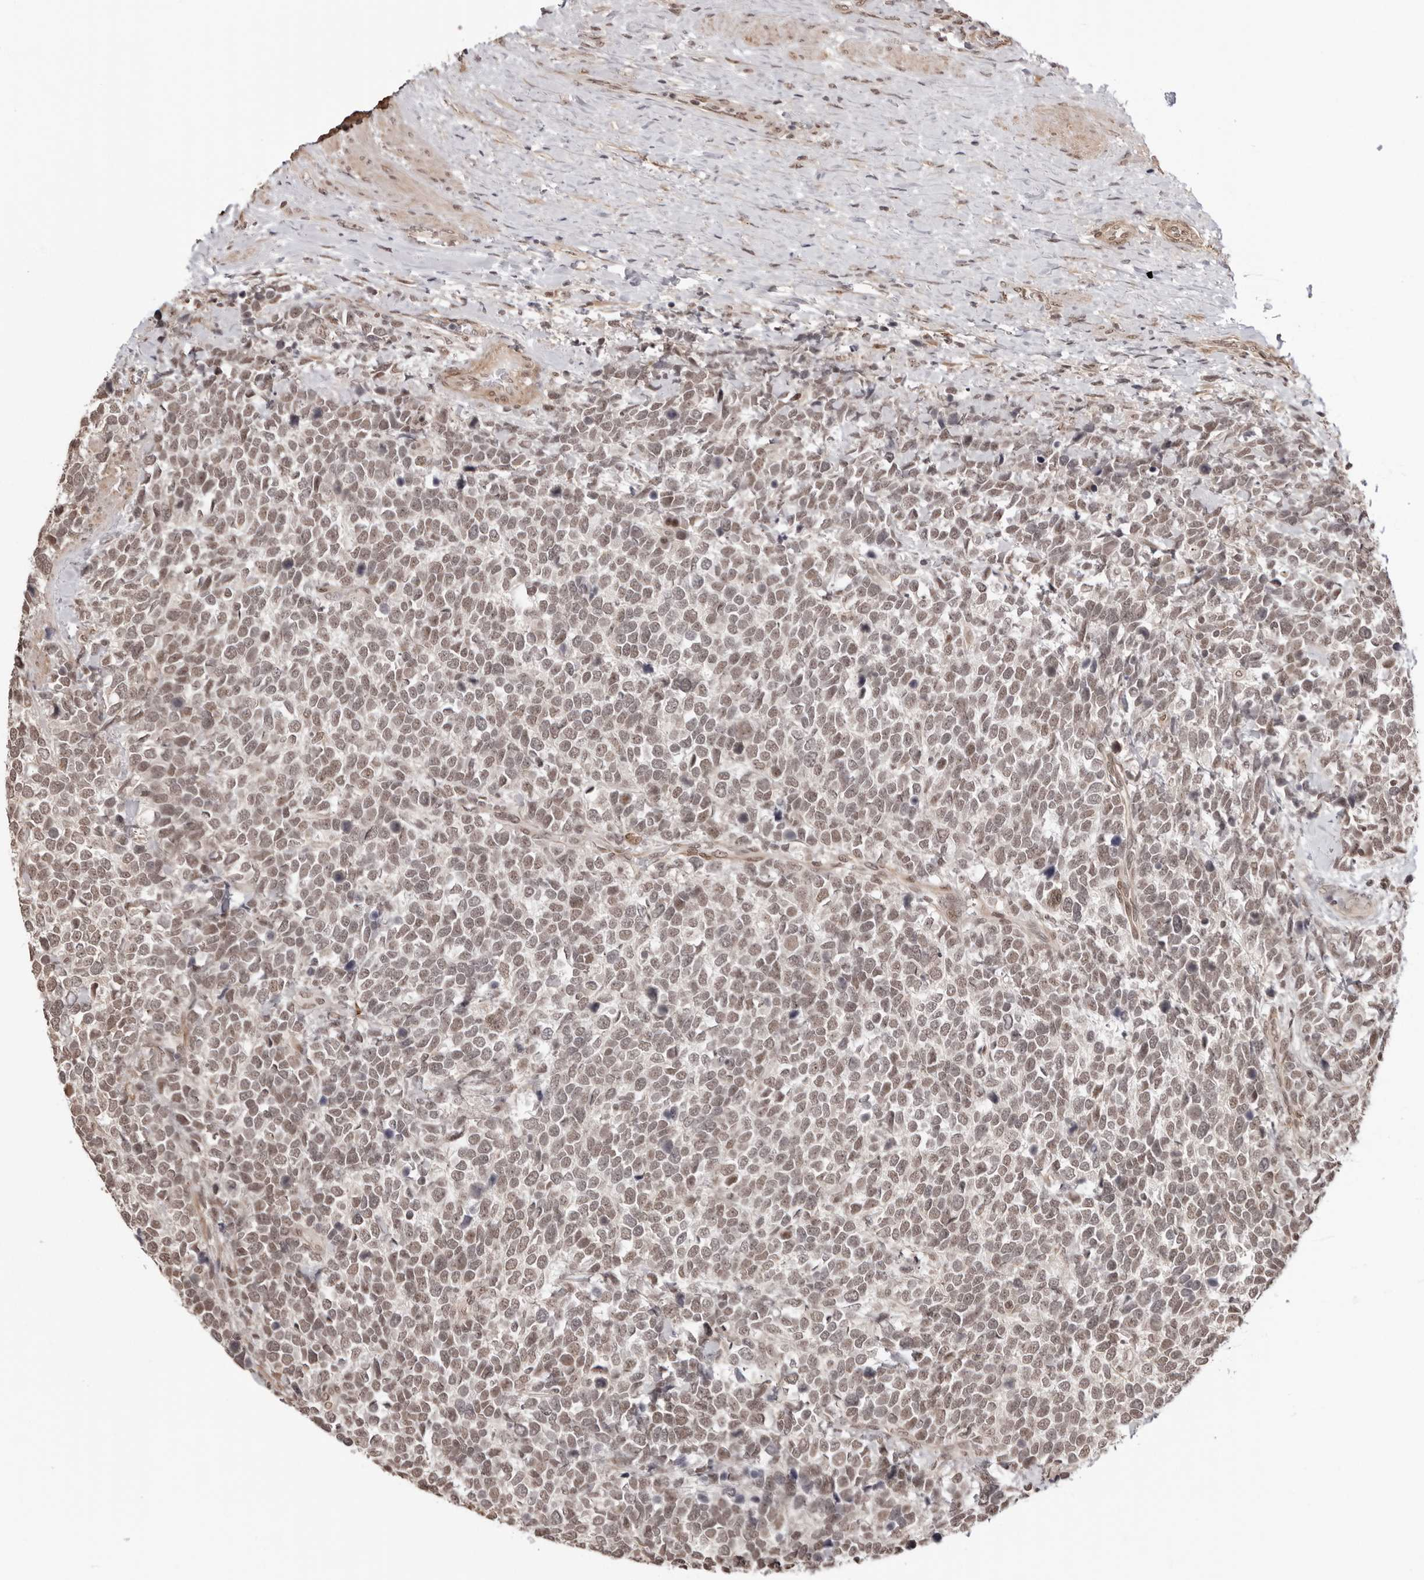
{"staining": {"intensity": "weak", "quantity": ">75%", "location": "nuclear"}, "tissue": "urothelial cancer", "cell_type": "Tumor cells", "image_type": "cancer", "snomed": [{"axis": "morphology", "description": "Urothelial carcinoma, High grade"}, {"axis": "topography", "description": "Urinary bladder"}], "caption": "The immunohistochemical stain shows weak nuclear staining in tumor cells of urothelial carcinoma (high-grade) tissue.", "gene": "SDE2", "patient": {"sex": "female", "age": 82}}